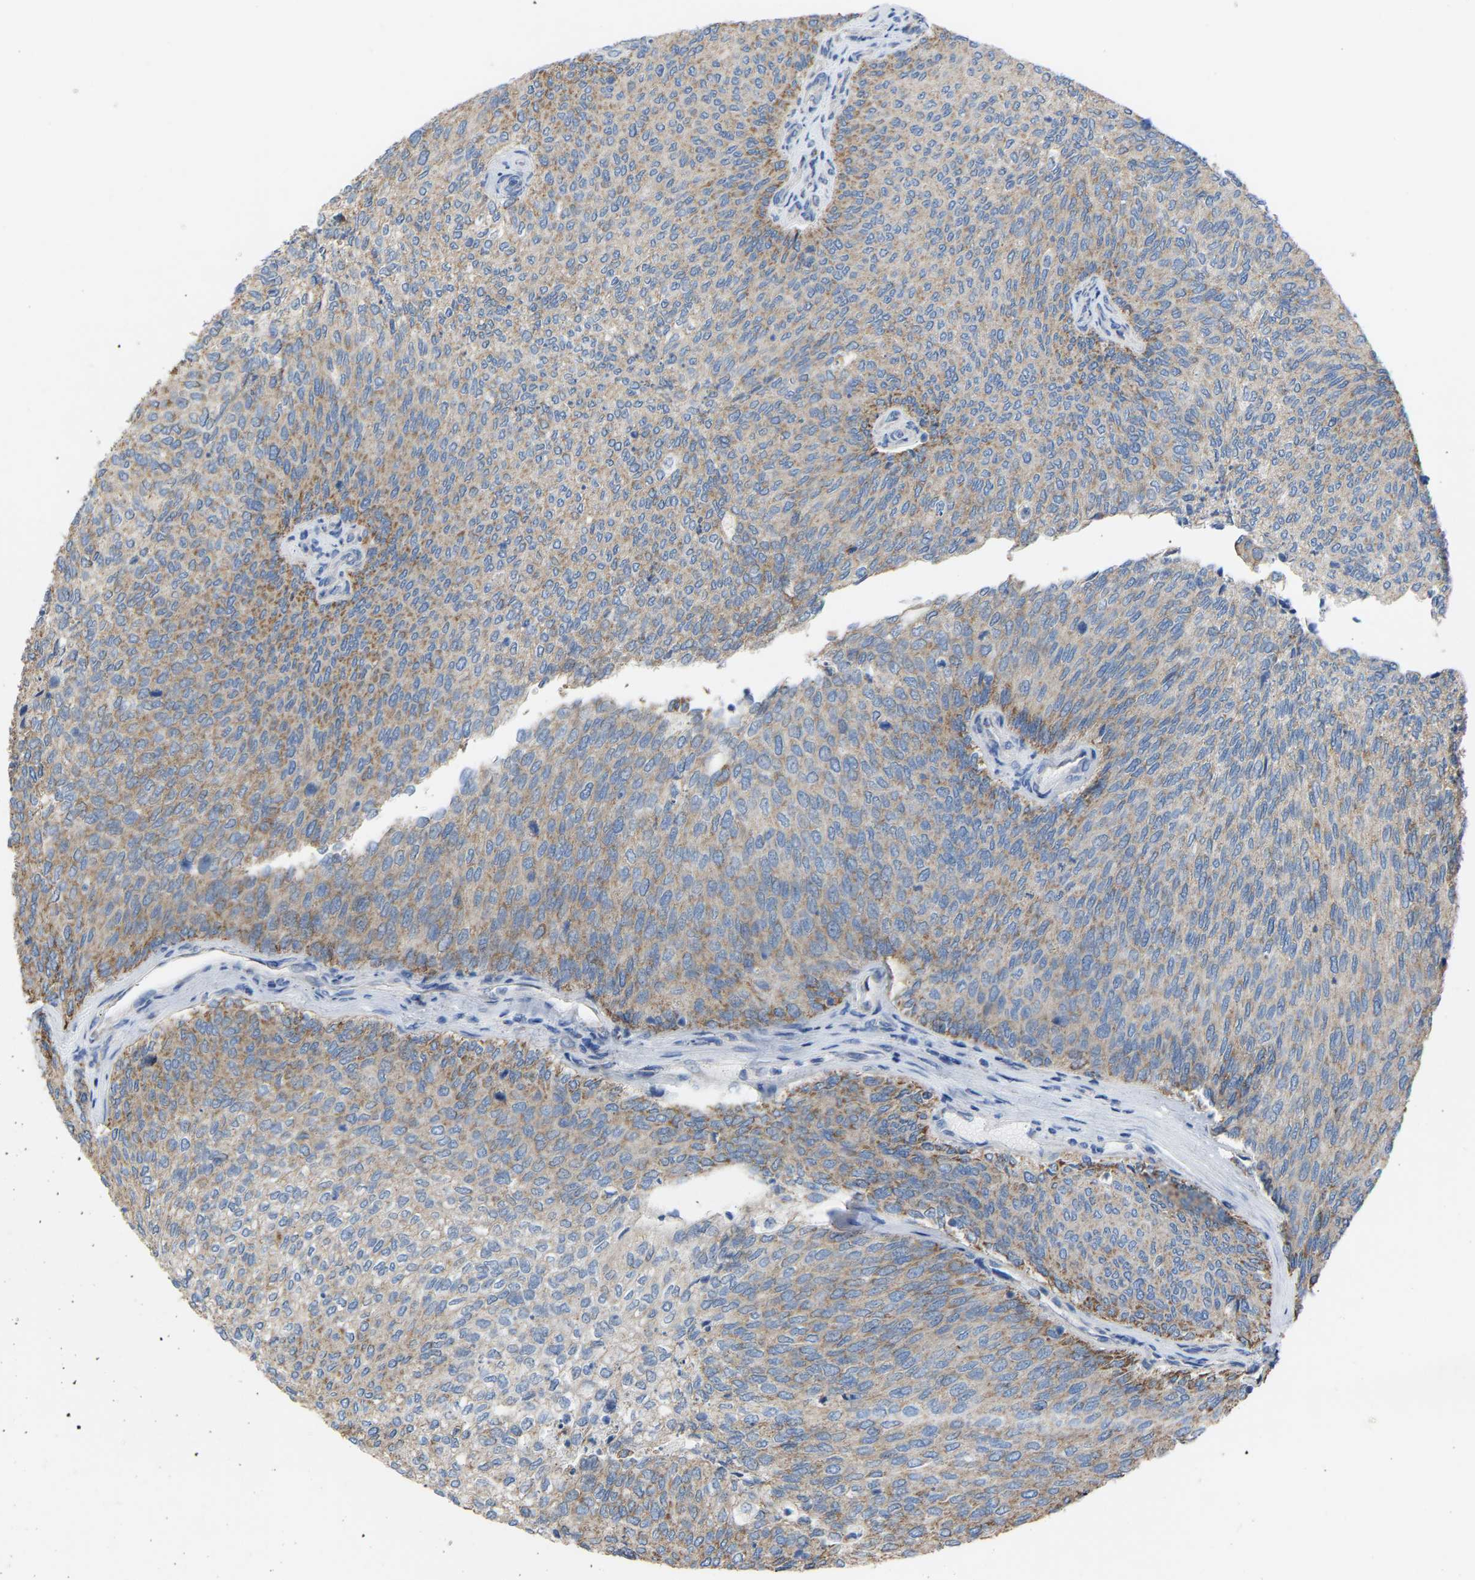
{"staining": {"intensity": "moderate", "quantity": ">75%", "location": "cytoplasmic/membranous"}, "tissue": "urothelial cancer", "cell_type": "Tumor cells", "image_type": "cancer", "snomed": [{"axis": "morphology", "description": "Urothelial carcinoma, Low grade"}, {"axis": "topography", "description": "Urinary bladder"}], "caption": "Protein expression analysis of urothelial cancer reveals moderate cytoplasmic/membranous staining in about >75% of tumor cells.", "gene": "BCL10", "patient": {"sex": "female", "age": 79}}